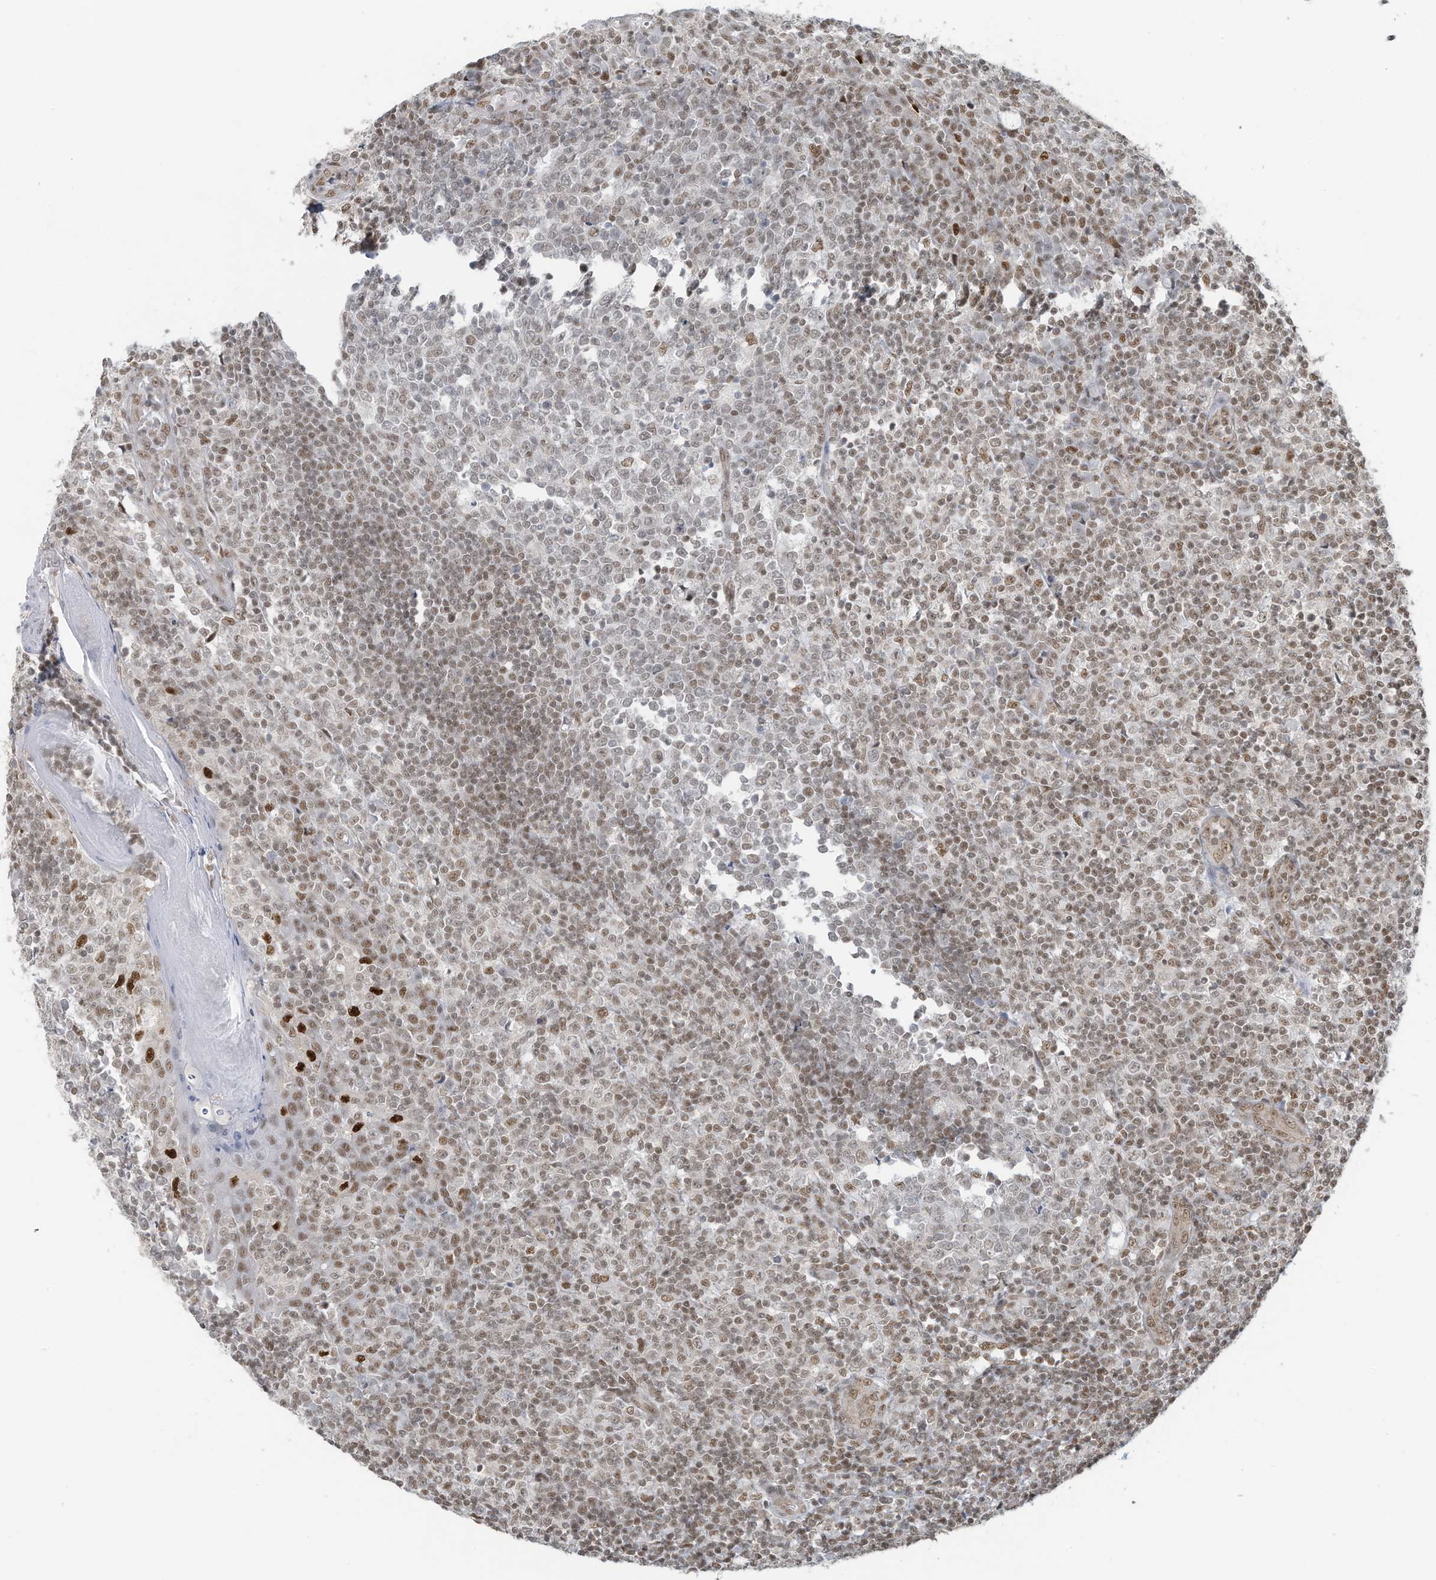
{"staining": {"intensity": "weak", "quantity": "<25%", "location": "nuclear"}, "tissue": "tonsil", "cell_type": "Germinal center cells", "image_type": "normal", "snomed": [{"axis": "morphology", "description": "Normal tissue, NOS"}, {"axis": "topography", "description": "Tonsil"}], "caption": "The micrograph shows no staining of germinal center cells in normal tonsil. (Stains: DAB (3,3'-diaminobenzidine) immunohistochemistry with hematoxylin counter stain, Microscopy: brightfield microscopy at high magnification).", "gene": "DBR1", "patient": {"sex": "female", "age": 19}}